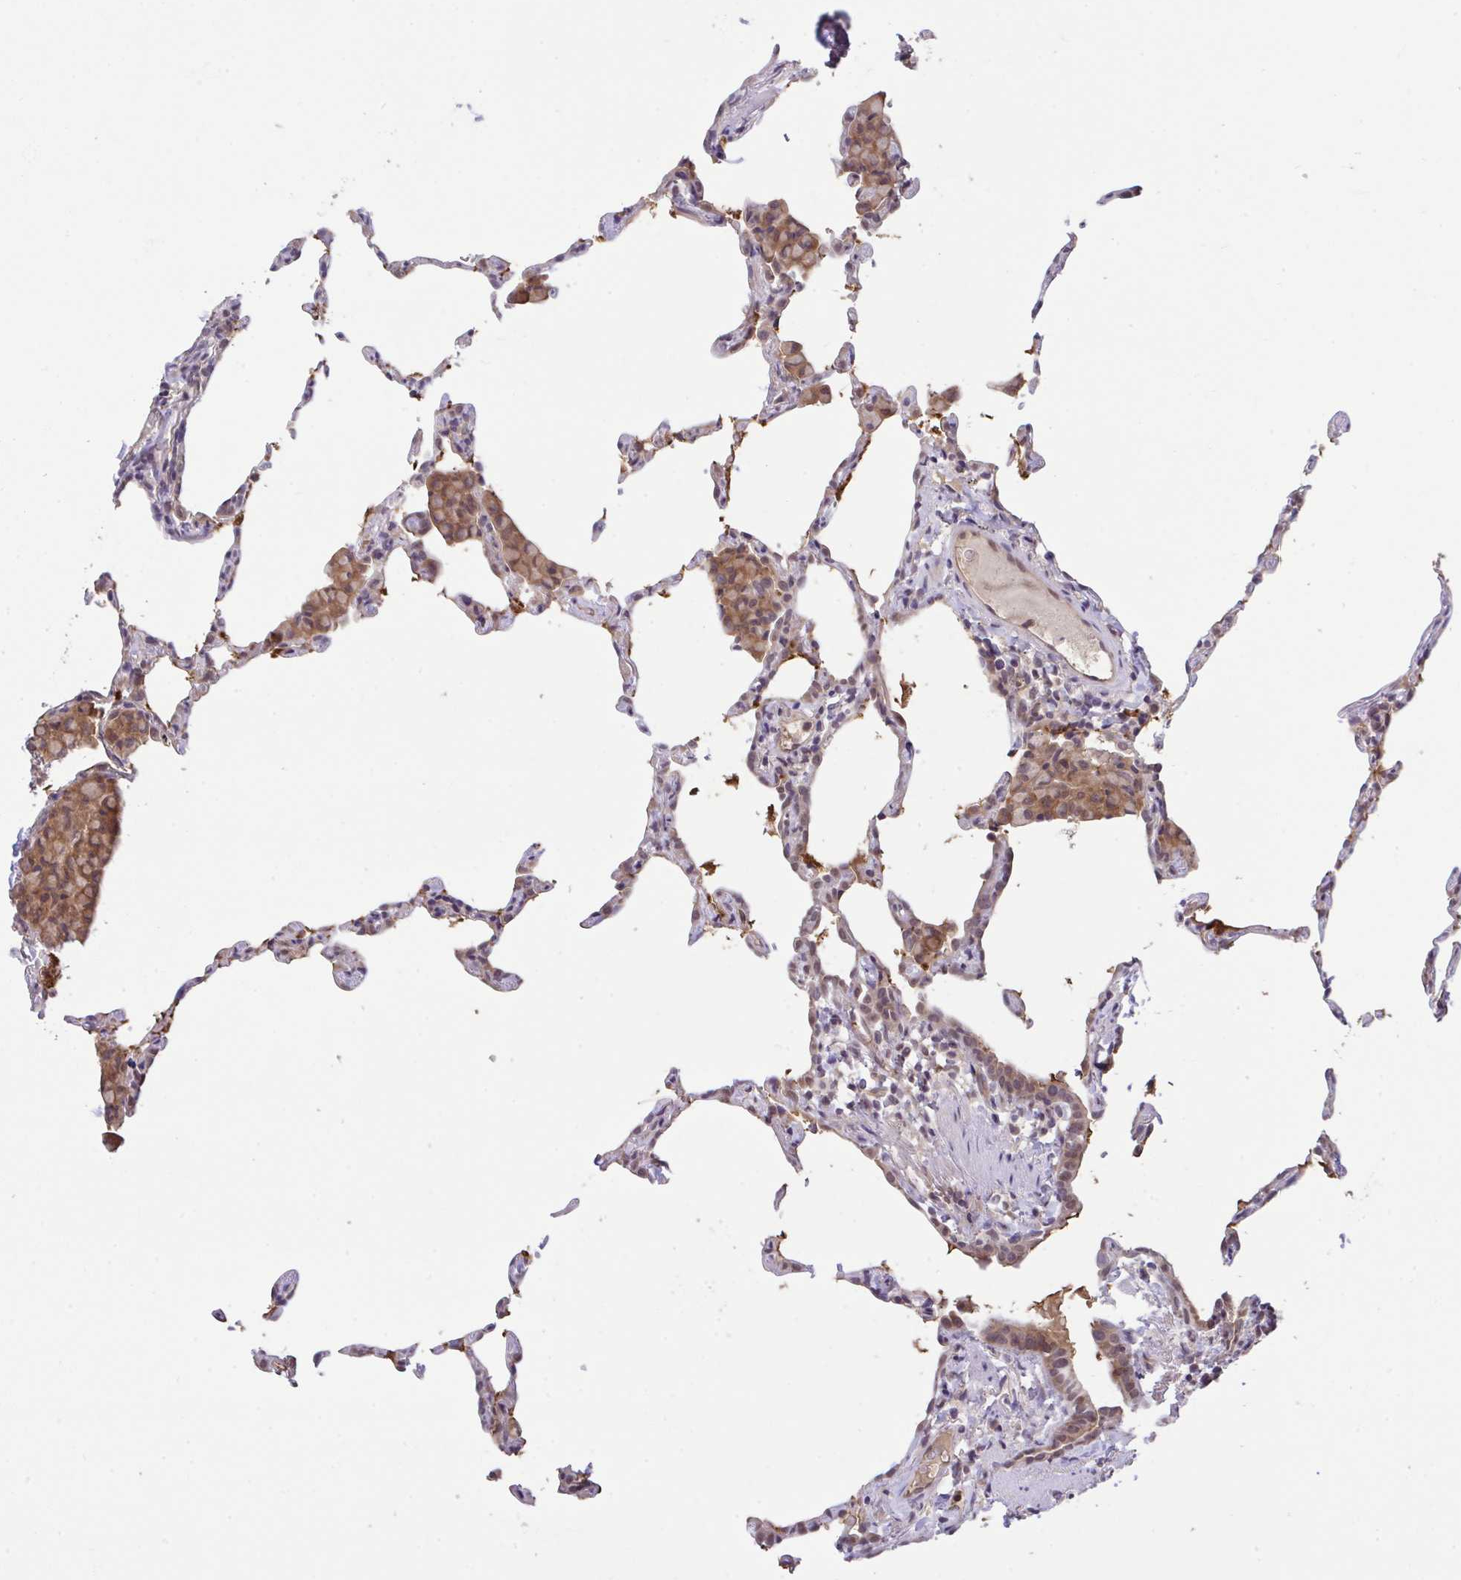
{"staining": {"intensity": "weak", "quantity": "25%-75%", "location": "cytoplasmic/membranous"}, "tissue": "lung", "cell_type": "Alveolar cells", "image_type": "normal", "snomed": [{"axis": "morphology", "description": "Normal tissue, NOS"}, {"axis": "topography", "description": "Lung"}], "caption": "Immunohistochemical staining of normal lung shows 25%-75% levels of weak cytoplasmic/membranous protein expression in about 25%-75% of alveolar cells.", "gene": "C9orf64", "patient": {"sex": "female", "age": 57}}